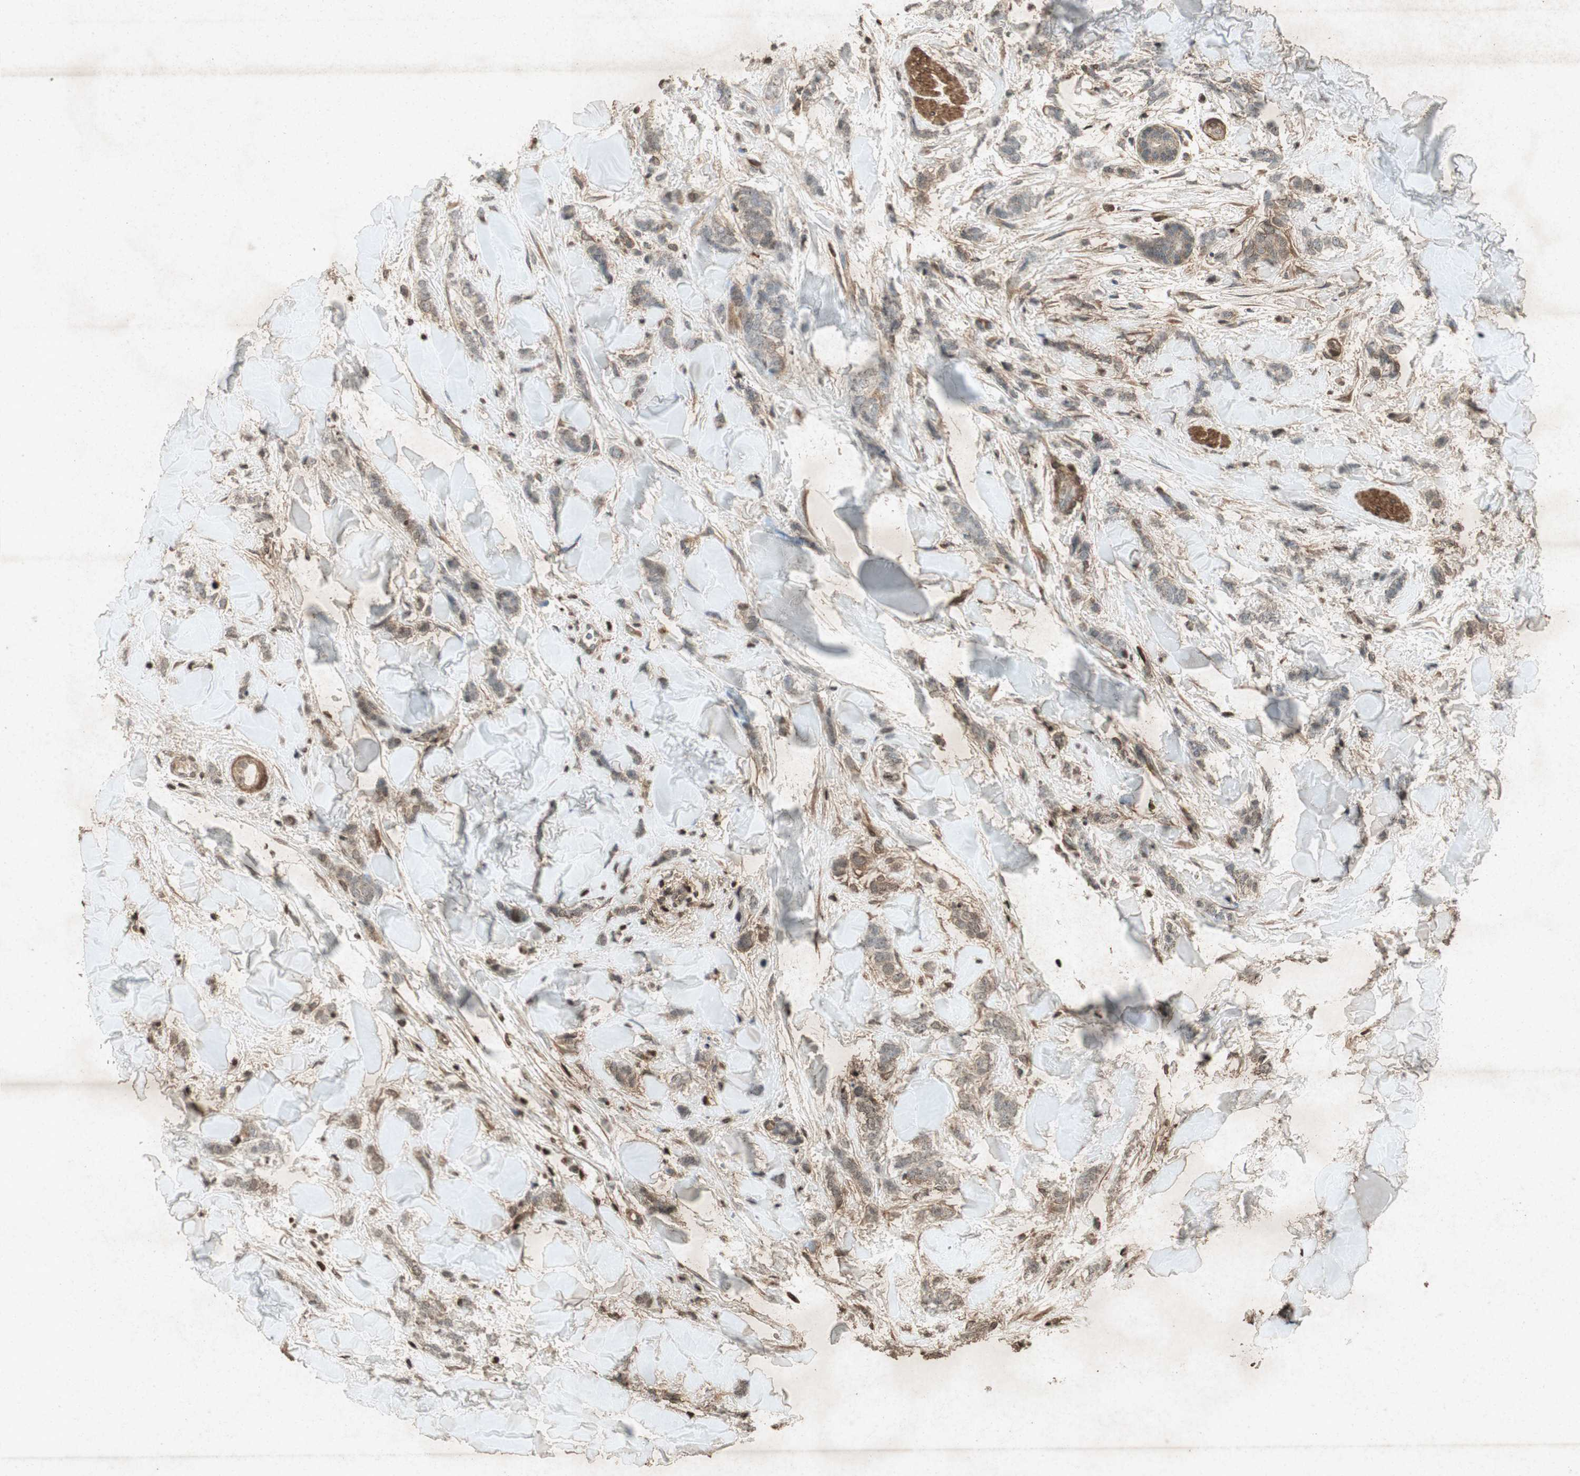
{"staining": {"intensity": "weak", "quantity": ">75%", "location": "cytoplasmic/membranous"}, "tissue": "breast cancer", "cell_type": "Tumor cells", "image_type": "cancer", "snomed": [{"axis": "morphology", "description": "Lobular carcinoma"}, {"axis": "topography", "description": "Skin"}, {"axis": "topography", "description": "Breast"}], "caption": "An IHC photomicrograph of neoplastic tissue is shown. Protein staining in brown labels weak cytoplasmic/membranous positivity in breast cancer (lobular carcinoma) within tumor cells.", "gene": "PRKG1", "patient": {"sex": "female", "age": 46}}